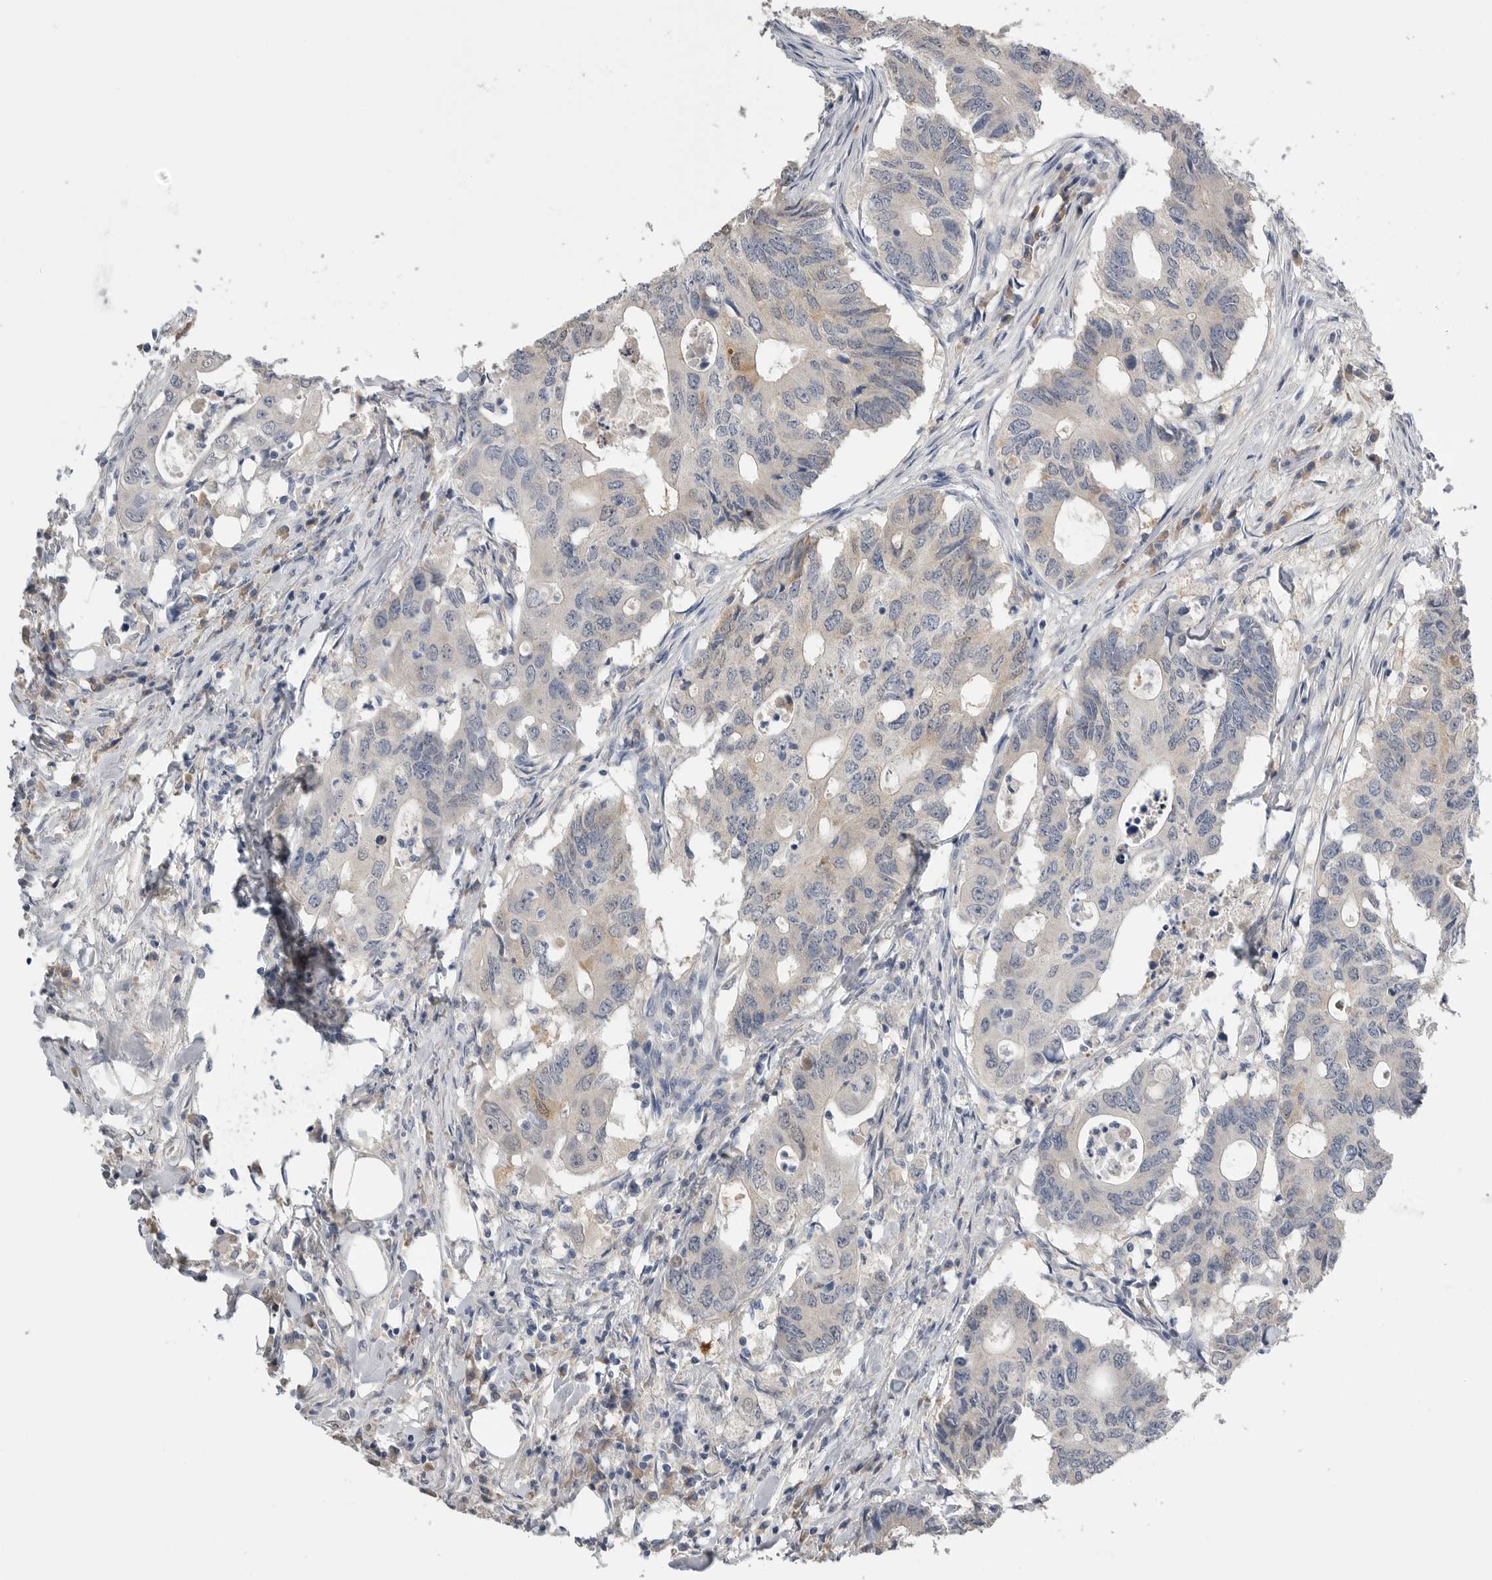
{"staining": {"intensity": "negative", "quantity": "none", "location": "none"}, "tissue": "colorectal cancer", "cell_type": "Tumor cells", "image_type": "cancer", "snomed": [{"axis": "morphology", "description": "Adenocarcinoma, NOS"}, {"axis": "topography", "description": "Colon"}], "caption": "Immunohistochemistry of human colorectal adenocarcinoma exhibits no expression in tumor cells.", "gene": "FABP6", "patient": {"sex": "male", "age": 71}}